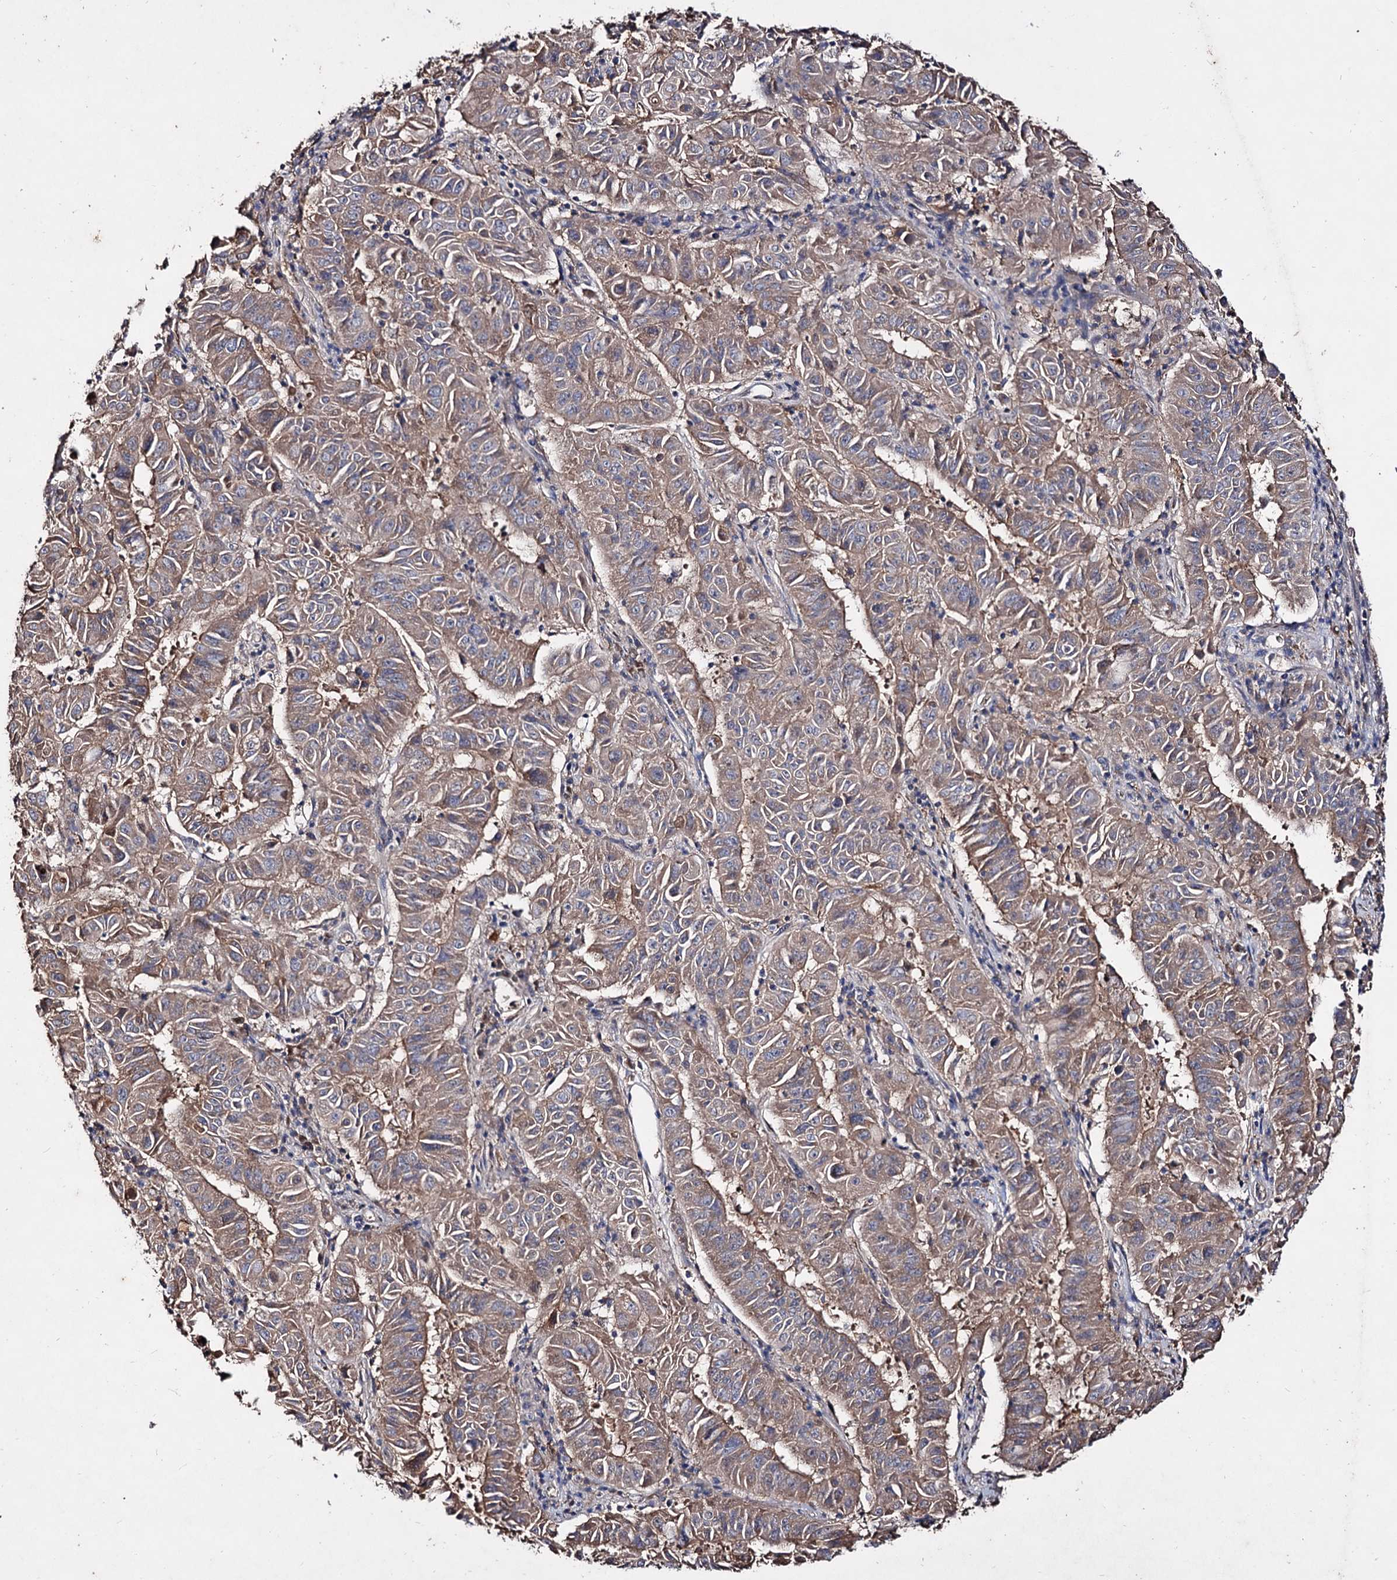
{"staining": {"intensity": "moderate", "quantity": ">75%", "location": "cytoplasmic/membranous"}, "tissue": "pancreatic cancer", "cell_type": "Tumor cells", "image_type": "cancer", "snomed": [{"axis": "morphology", "description": "Adenocarcinoma, NOS"}, {"axis": "topography", "description": "Pancreas"}], "caption": "Immunohistochemical staining of human pancreatic cancer exhibits medium levels of moderate cytoplasmic/membranous expression in approximately >75% of tumor cells.", "gene": "ARFIP2", "patient": {"sex": "male", "age": 63}}